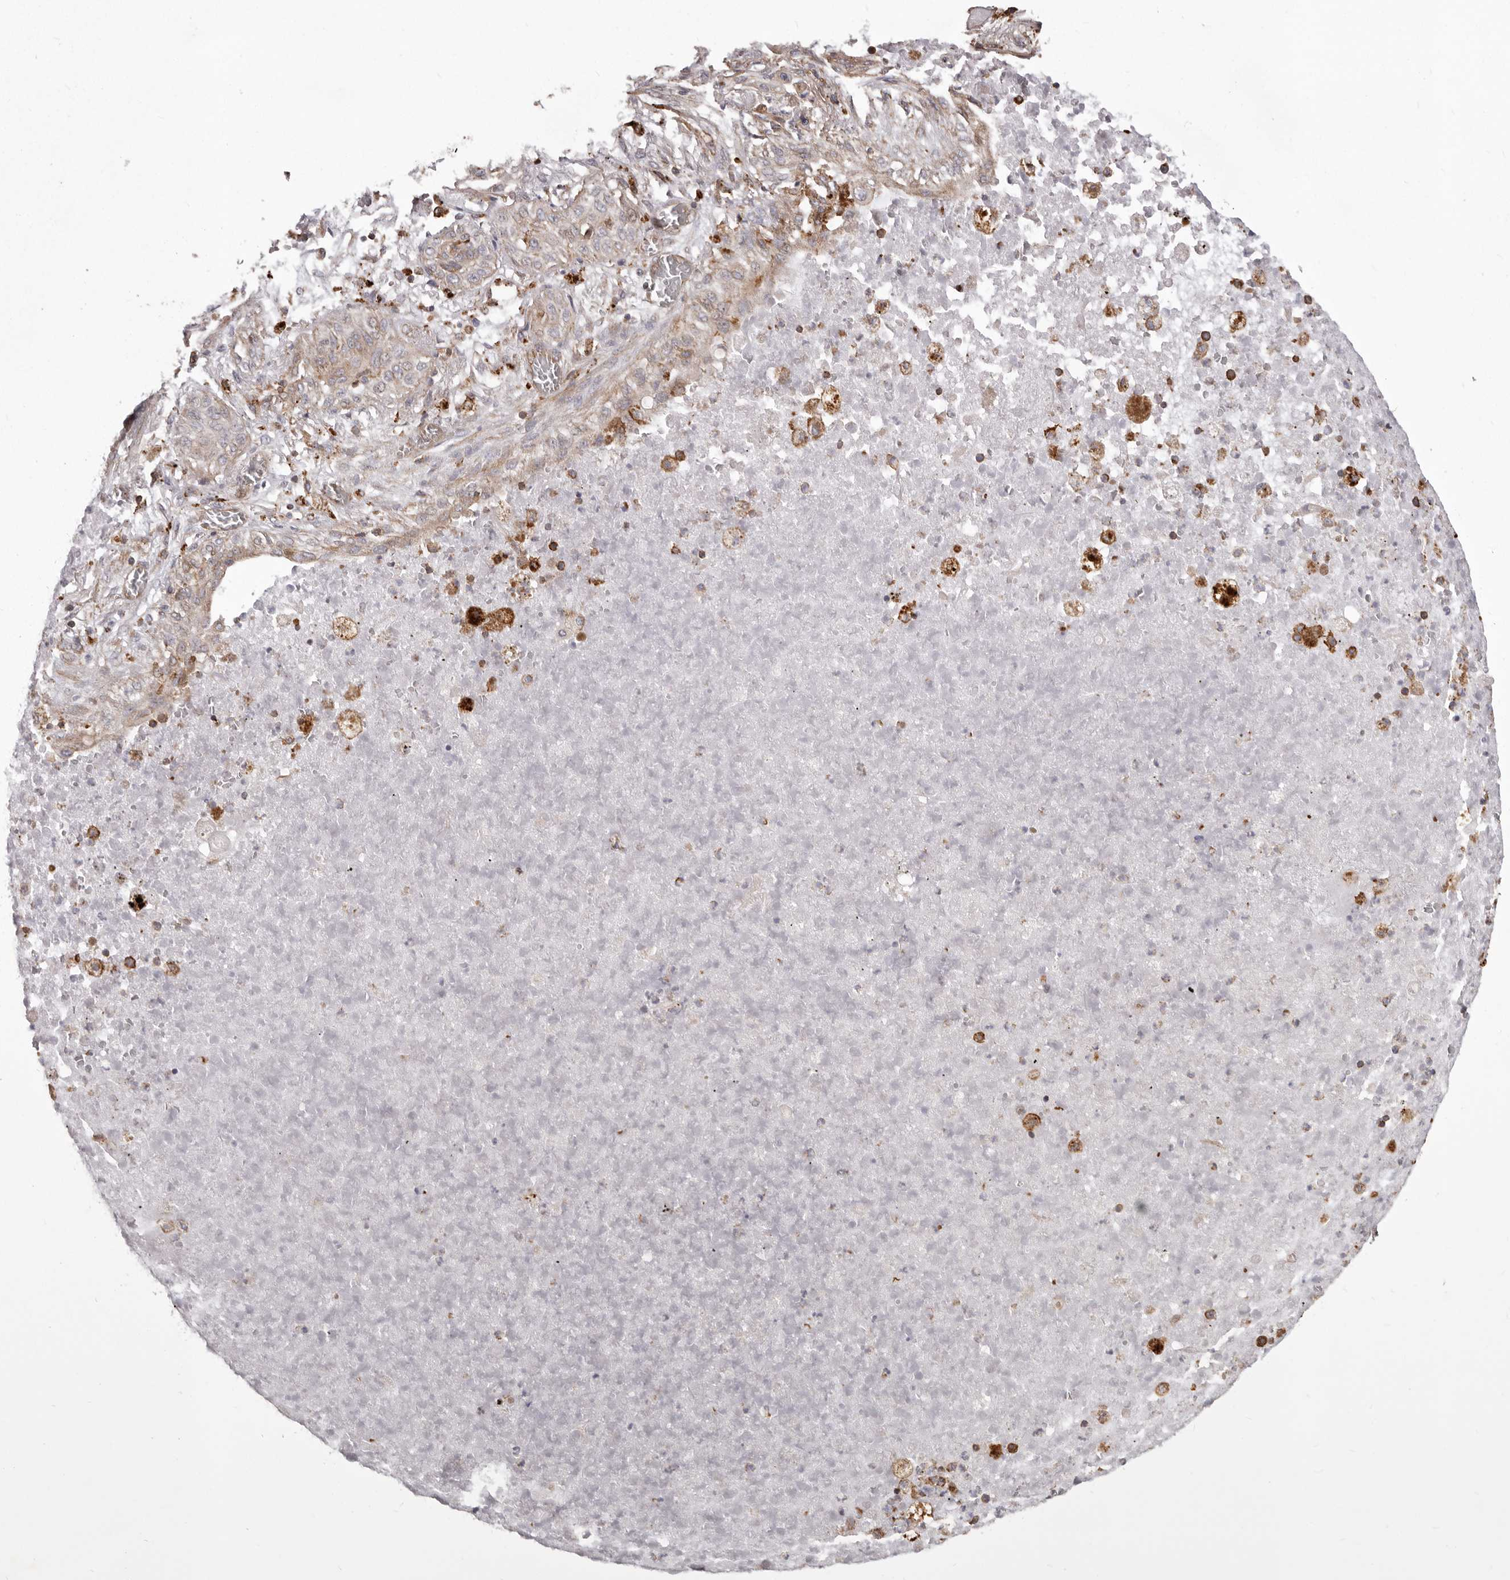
{"staining": {"intensity": "weak", "quantity": "25%-75%", "location": "cytoplasmic/membranous"}, "tissue": "lung cancer", "cell_type": "Tumor cells", "image_type": "cancer", "snomed": [{"axis": "morphology", "description": "Squamous cell carcinoma, NOS"}, {"axis": "topography", "description": "Lung"}], "caption": "Immunohistochemical staining of human lung cancer demonstrates low levels of weak cytoplasmic/membranous protein staining in approximately 25%-75% of tumor cells.", "gene": "NUP43", "patient": {"sex": "female", "age": 47}}